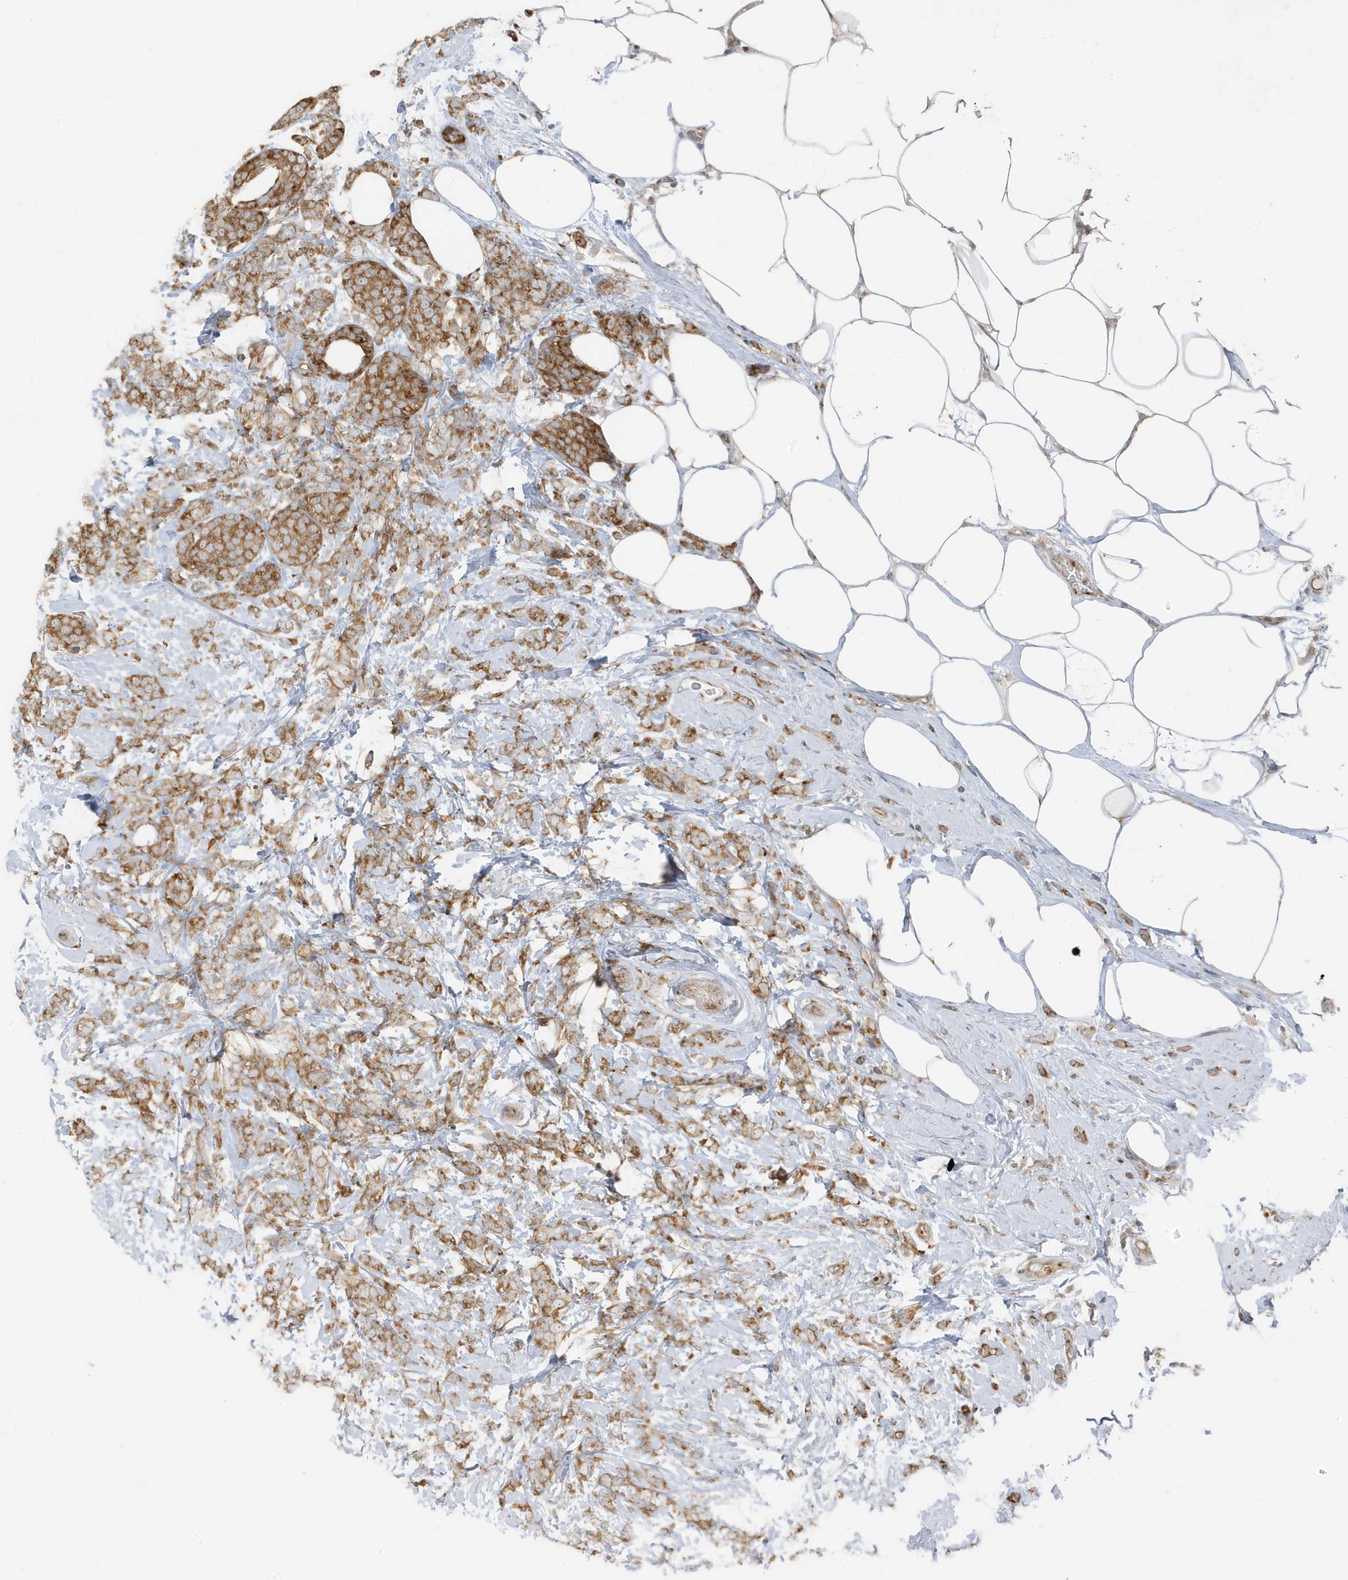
{"staining": {"intensity": "moderate", "quantity": ">75%", "location": "cytoplasmic/membranous"}, "tissue": "breast cancer", "cell_type": "Tumor cells", "image_type": "cancer", "snomed": [{"axis": "morphology", "description": "Lobular carcinoma"}, {"axis": "topography", "description": "Breast"}], "caption": "Breast cancer (lobular carcinoma) tissue displays moderate cytoplasmic/membranous expression in about >75% of tumor cells (IHC, brightfield microscopy, high magnification).", "gene": "GOLGA4", "patient": {"sex": "female", "age": 58}}